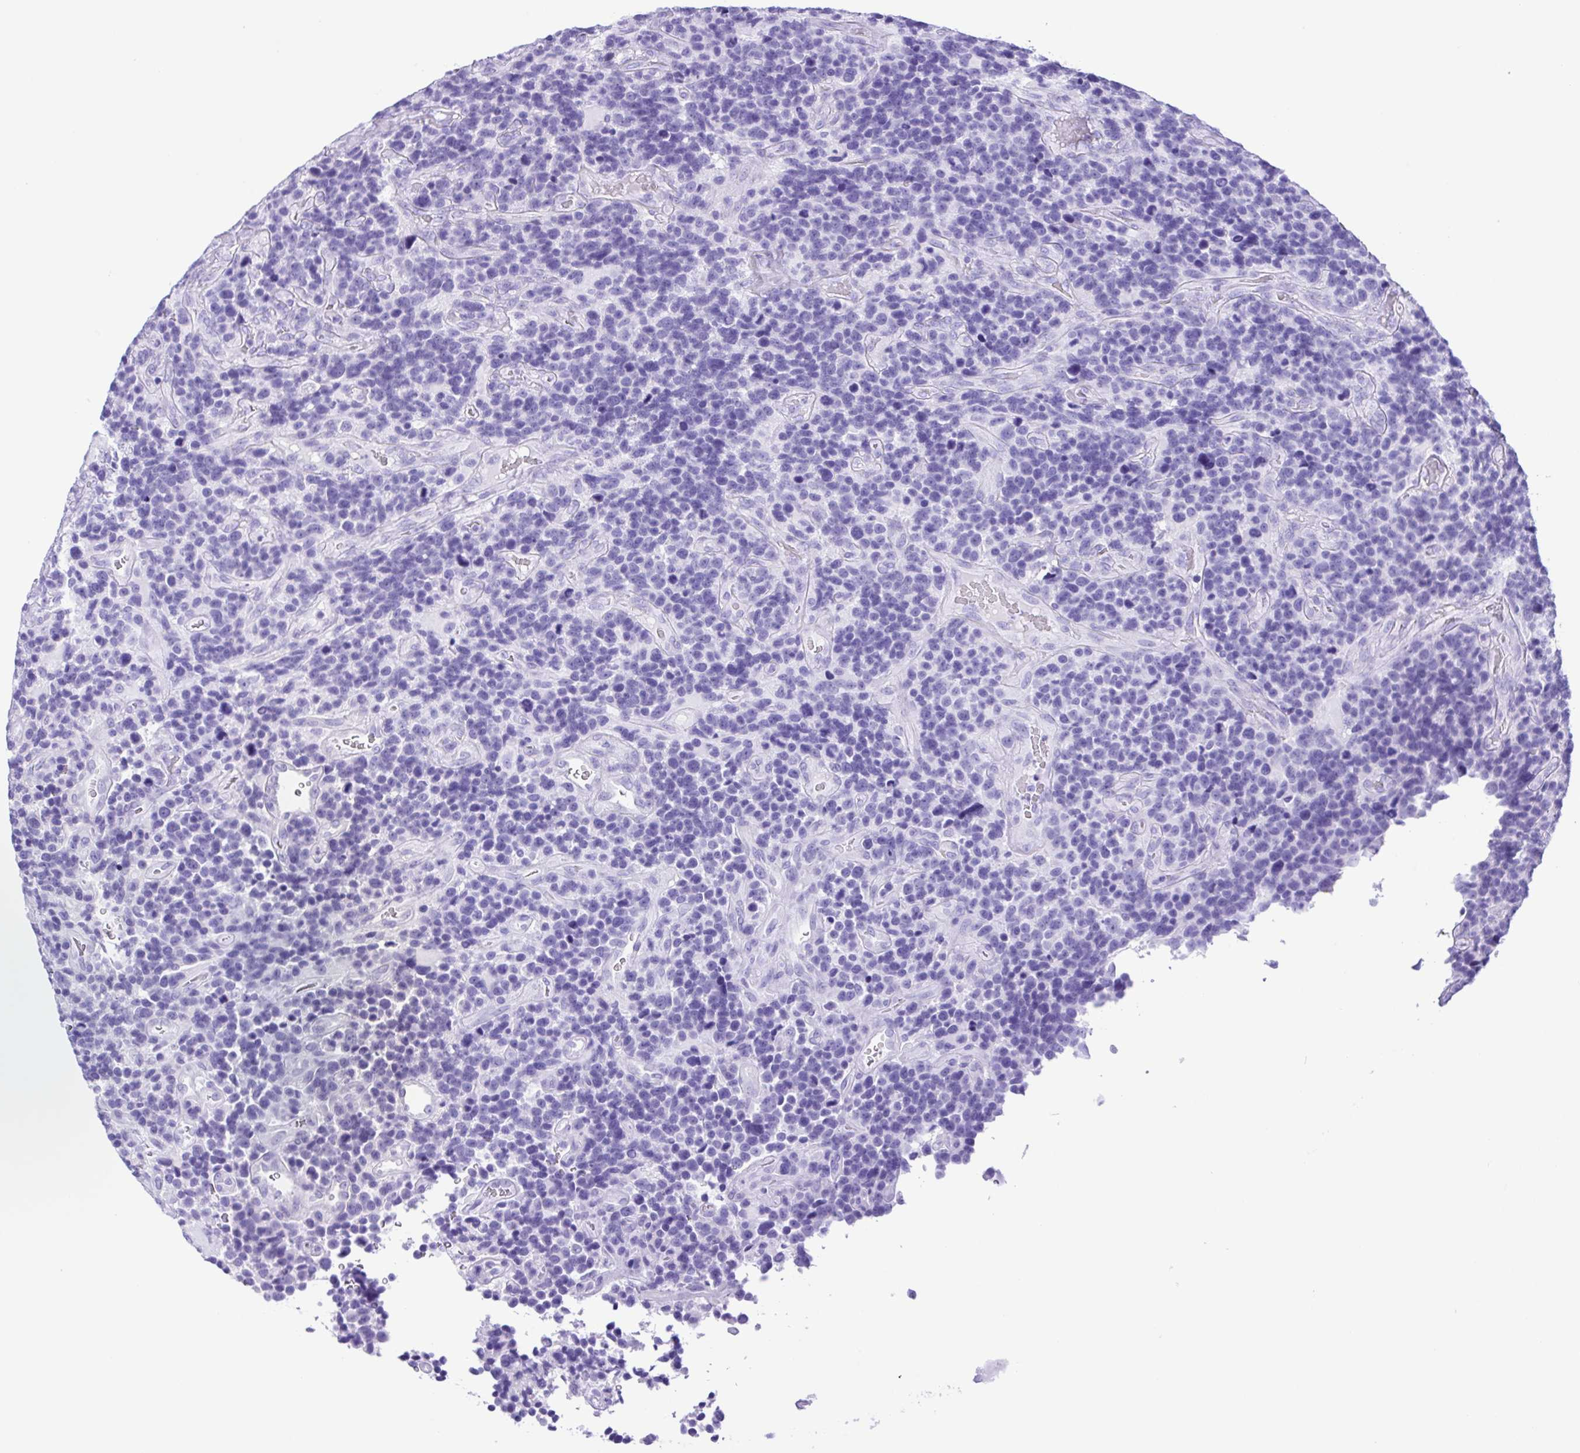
{"staining": {"intensity": "negative", "quantity": "none", "location": "none"}, "tissue": "glioma", "cell_type": "Tumor cells", "image_type": "cancer", "snomed": [{"axis": "morphology", "description": "Glioma, malignant, High grade"}, {"axis": "topography", "description": "Brain"}], "caption": "Immunohistochemistry (IHC) image of neoplastic tissue: human glioma stained with DAB (3,3'-diaminobenzidine) shows no significant protein staining in tumor cells.", "gene": "ERP27", "patient": {"sex": "male", "age": 33}}